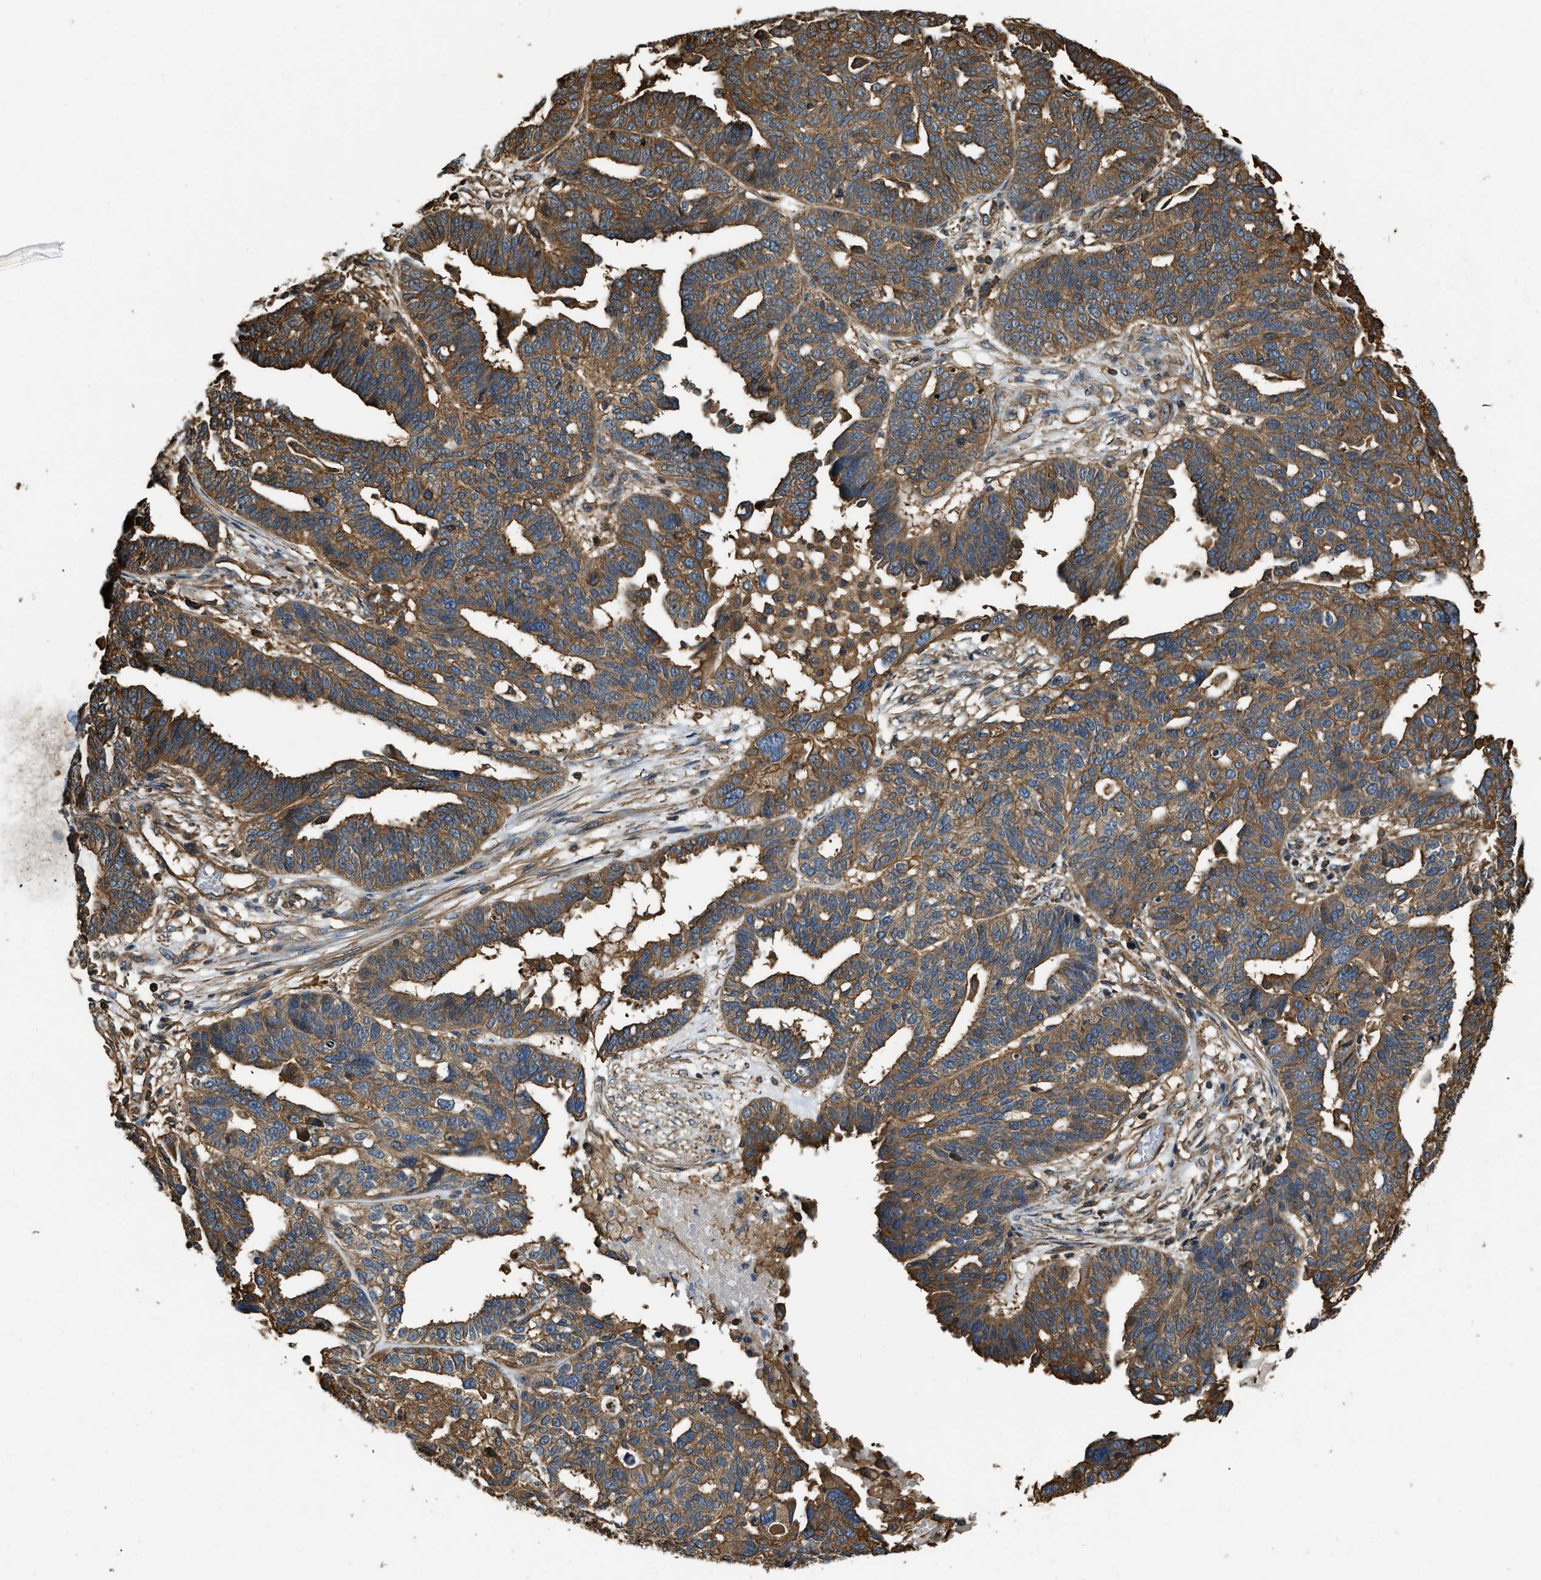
{"staining": {"intensity": "moderate", "quantity": ">75%", "location": "cytoplasmic/membranous"}, "tissue": "ovarian cancer", "cell_type": "Tumor cells", "image_type": "cancer", "snomed": [{"axis": "morphology", "description": "Cystadenocarcinoma, serous, NOS"}, {"axis": "topography", "description": "Ovary"}], "caption": "An immunohistochemistry (IHC) histopathology image of neoplastic tissue is shown. Protein staining in brown highlights moderate cytoplasmic/membranous positivity in ovarian serous cystadenocarcinoma within tumor cells.", "gene": "YARS1", "patient": {"sex": "female", "age": 59}}